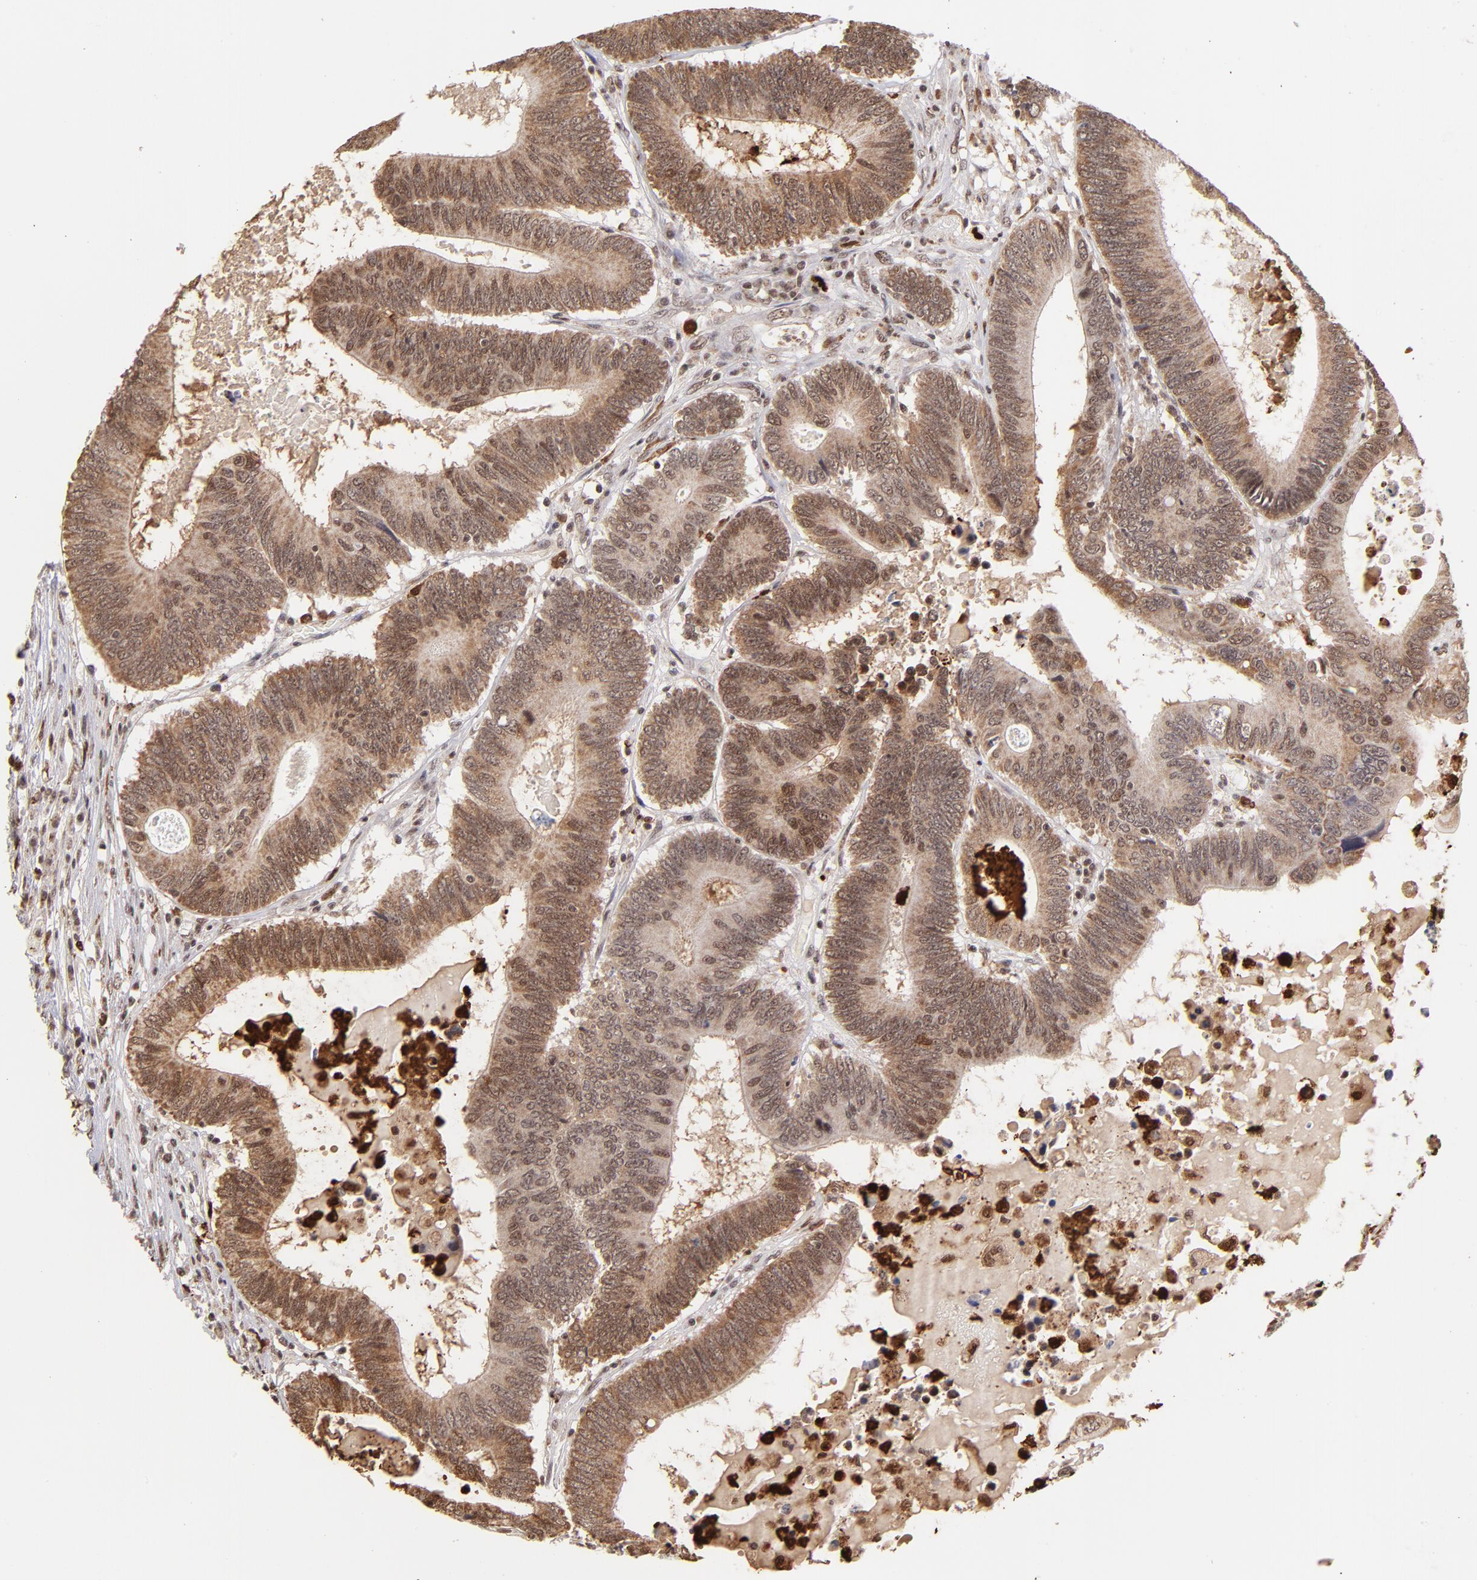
{"staining": {"intensity": "moderate", "quantity": ">75%", "location": "cytoplasmic/membranous,nuclear"}, "tissue": "colorectal cancer", "cell_type": "Tumor cells", "image_type": "cancer", "snomed": [{"axis": "morphology", "description": "Adenocarcinoma, NOS"}, {"axis": "topography", "description": "Colon"}], "caption": "Colorectal cancer (adenocarcinoma) tissue demonstrates moderate cytoplasmic/membranous and nuclear staining in about >75% of tumor cells, visualized by immunohistochemistry. Using DAB (3,3'-diaminobenzidine) (brown) and hematoxylin (blue) stains, captured at high magnification using brightfield microscopy.", "gene": "ZFX", "patient": {"sex": "female", "age": 78}}